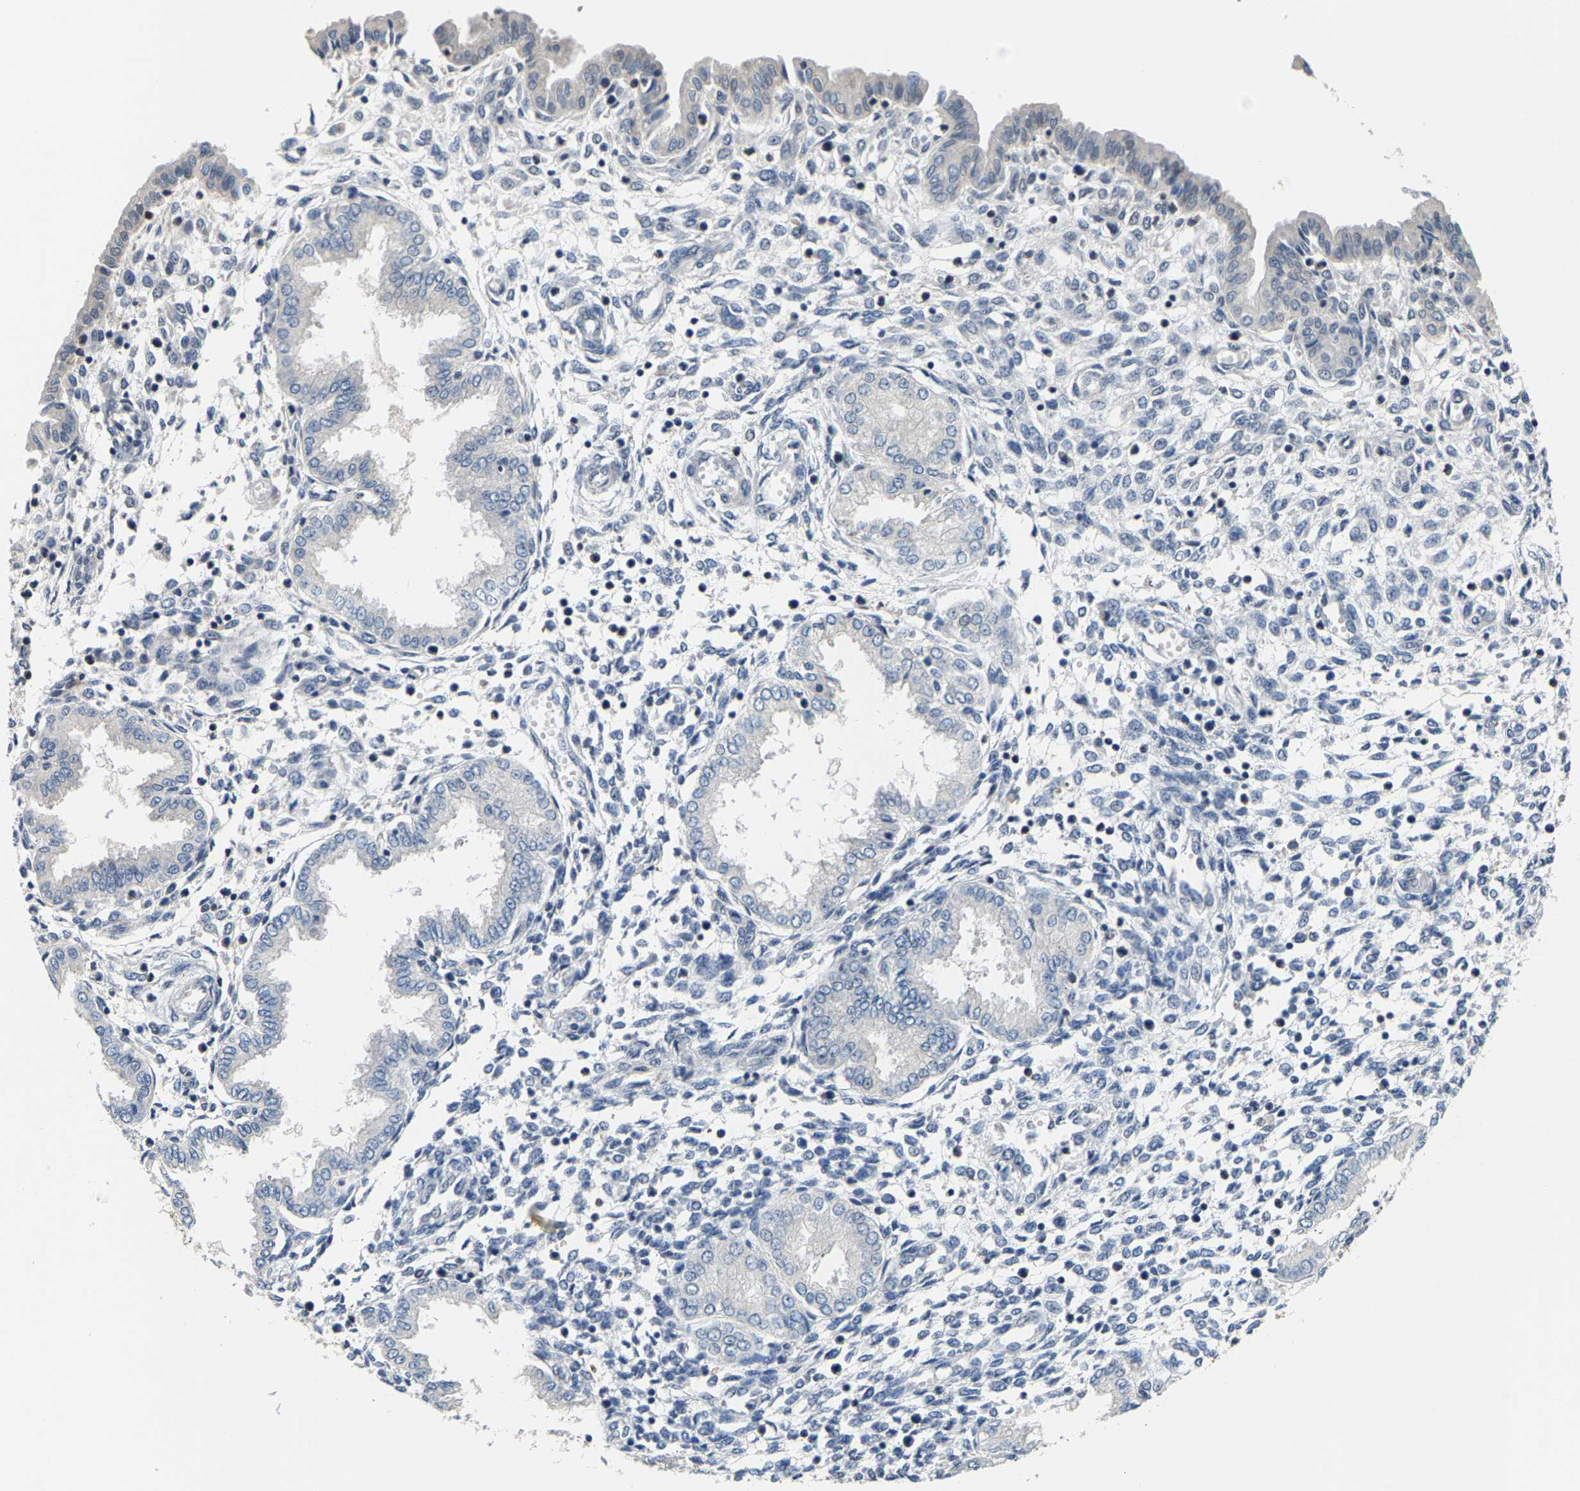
{"staining": {"intensity": "negative", "quantity": "none", "location": "none"}, "tissue": "endometrium", "cell_type": "Cells in endometrial stroma", "image_type": "normal", "snomed": [{"axis": "morphology", "description": "Normal tissue, NOS"}, {"axis": "topography", "description": "Endometrium"}], "caption": "There is no significant positivity in cells in endometrial stroma of endometrium. (Immunohistochemistry, brightfield microscopy, high magnification).", "gene": "SHMT2", "patient": {"sex": "female", "age": 33}}